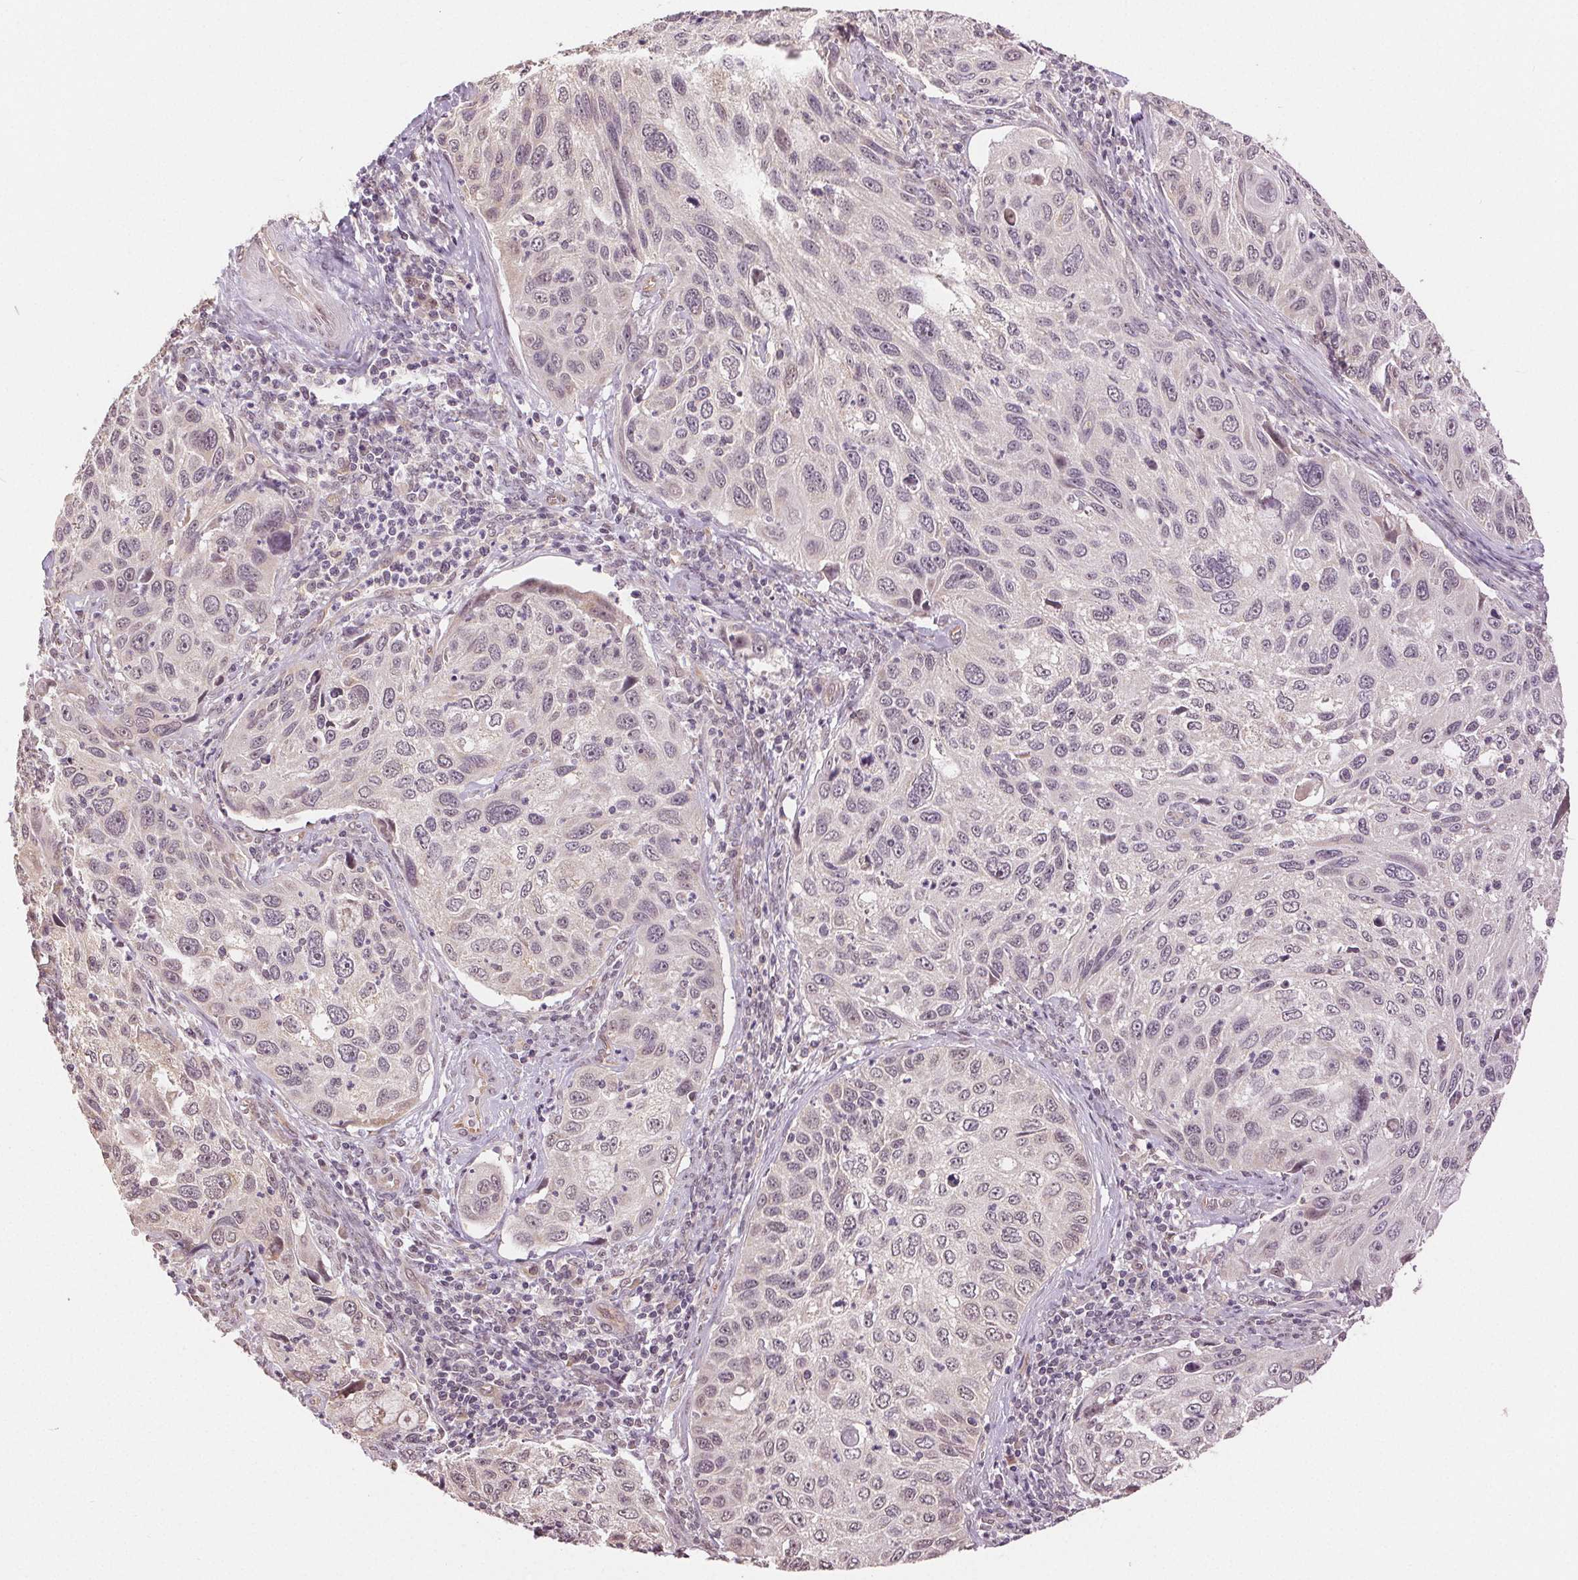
{"staining": {"intensity": "weak", "quantity": "<25%", "location": "nuclear"}, "tissue": "cervical cancer", "cell_type": "Tumor cells", "image_type": "cancer", "snomed": [{"axis": "morphology", "description": "Squamous cell carcinoma, NOS"}, {"axis": "topography", "description": "Cervix"}], "caption": "DAB (3,3'-diaminobenzidine) immunohistochemical staining of squamous cell carcinoma (cervical) shows no significant expression in tumor cells.", "gene": "PLCB1", "patient": {"sex": "female", "age": 70}}